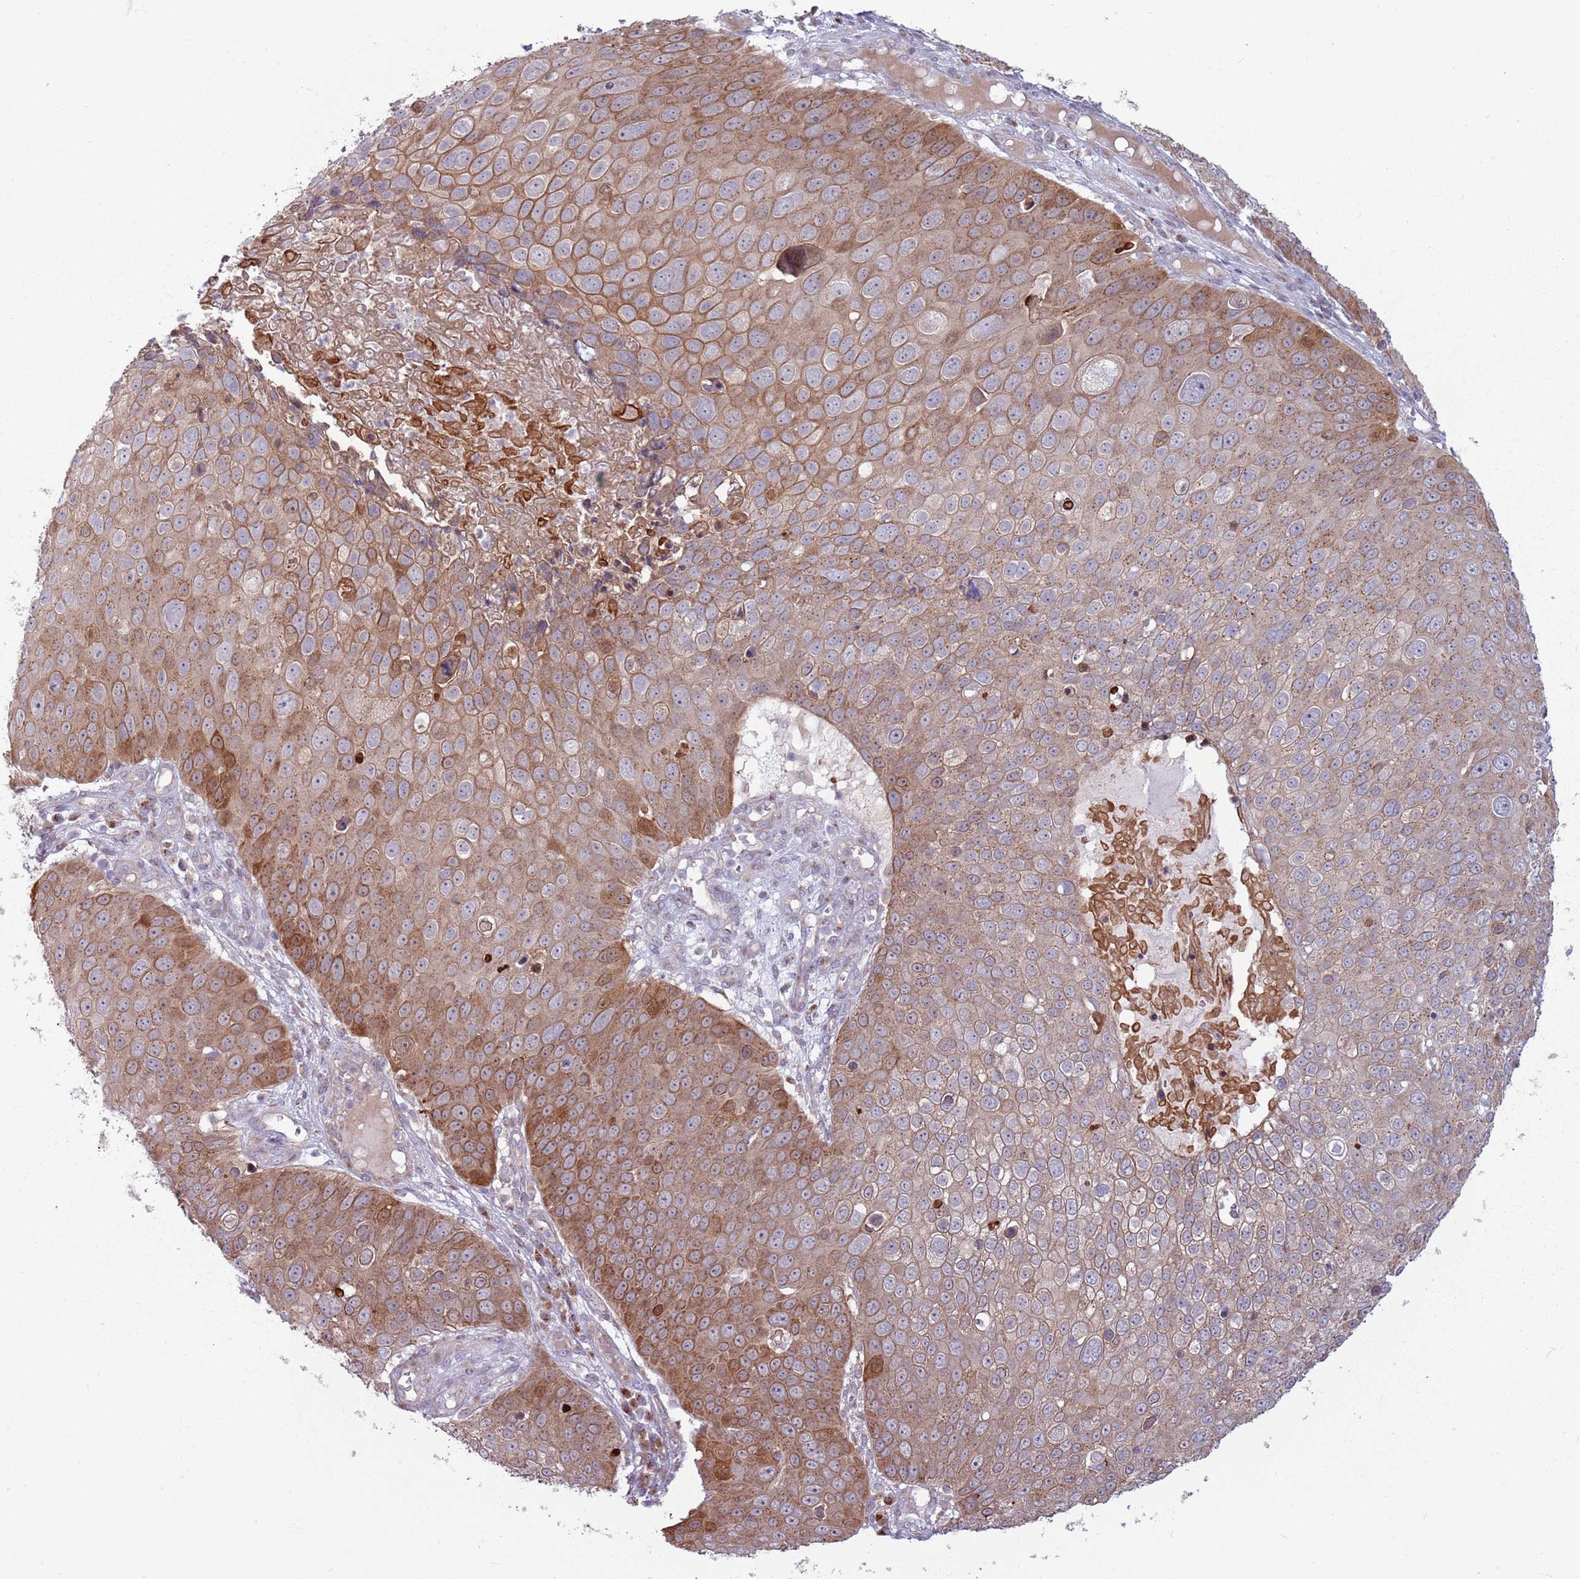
{"staining": {"intensity": "moderate", "quantity": ">75%", "location": "cytoplasmic/membranous"}, "tissue": "skin cancer", "cell_type": "Tumor cells", "image_type": "cancer", "snomed": [{"axis": "morphology", "description": "Squamous cell carcinoma, NOS"}, {"axis": "topography", "description": "Skin"}], "caption": "Protein expression analysis of skin cancer (squamous cell carcinoma) demonstrates moderate cytoplasmic/membranous positivity in approximately >75% of tumor cells.", "gene": "CCDC150", "patient": {"sex": "male", "age": 71}}